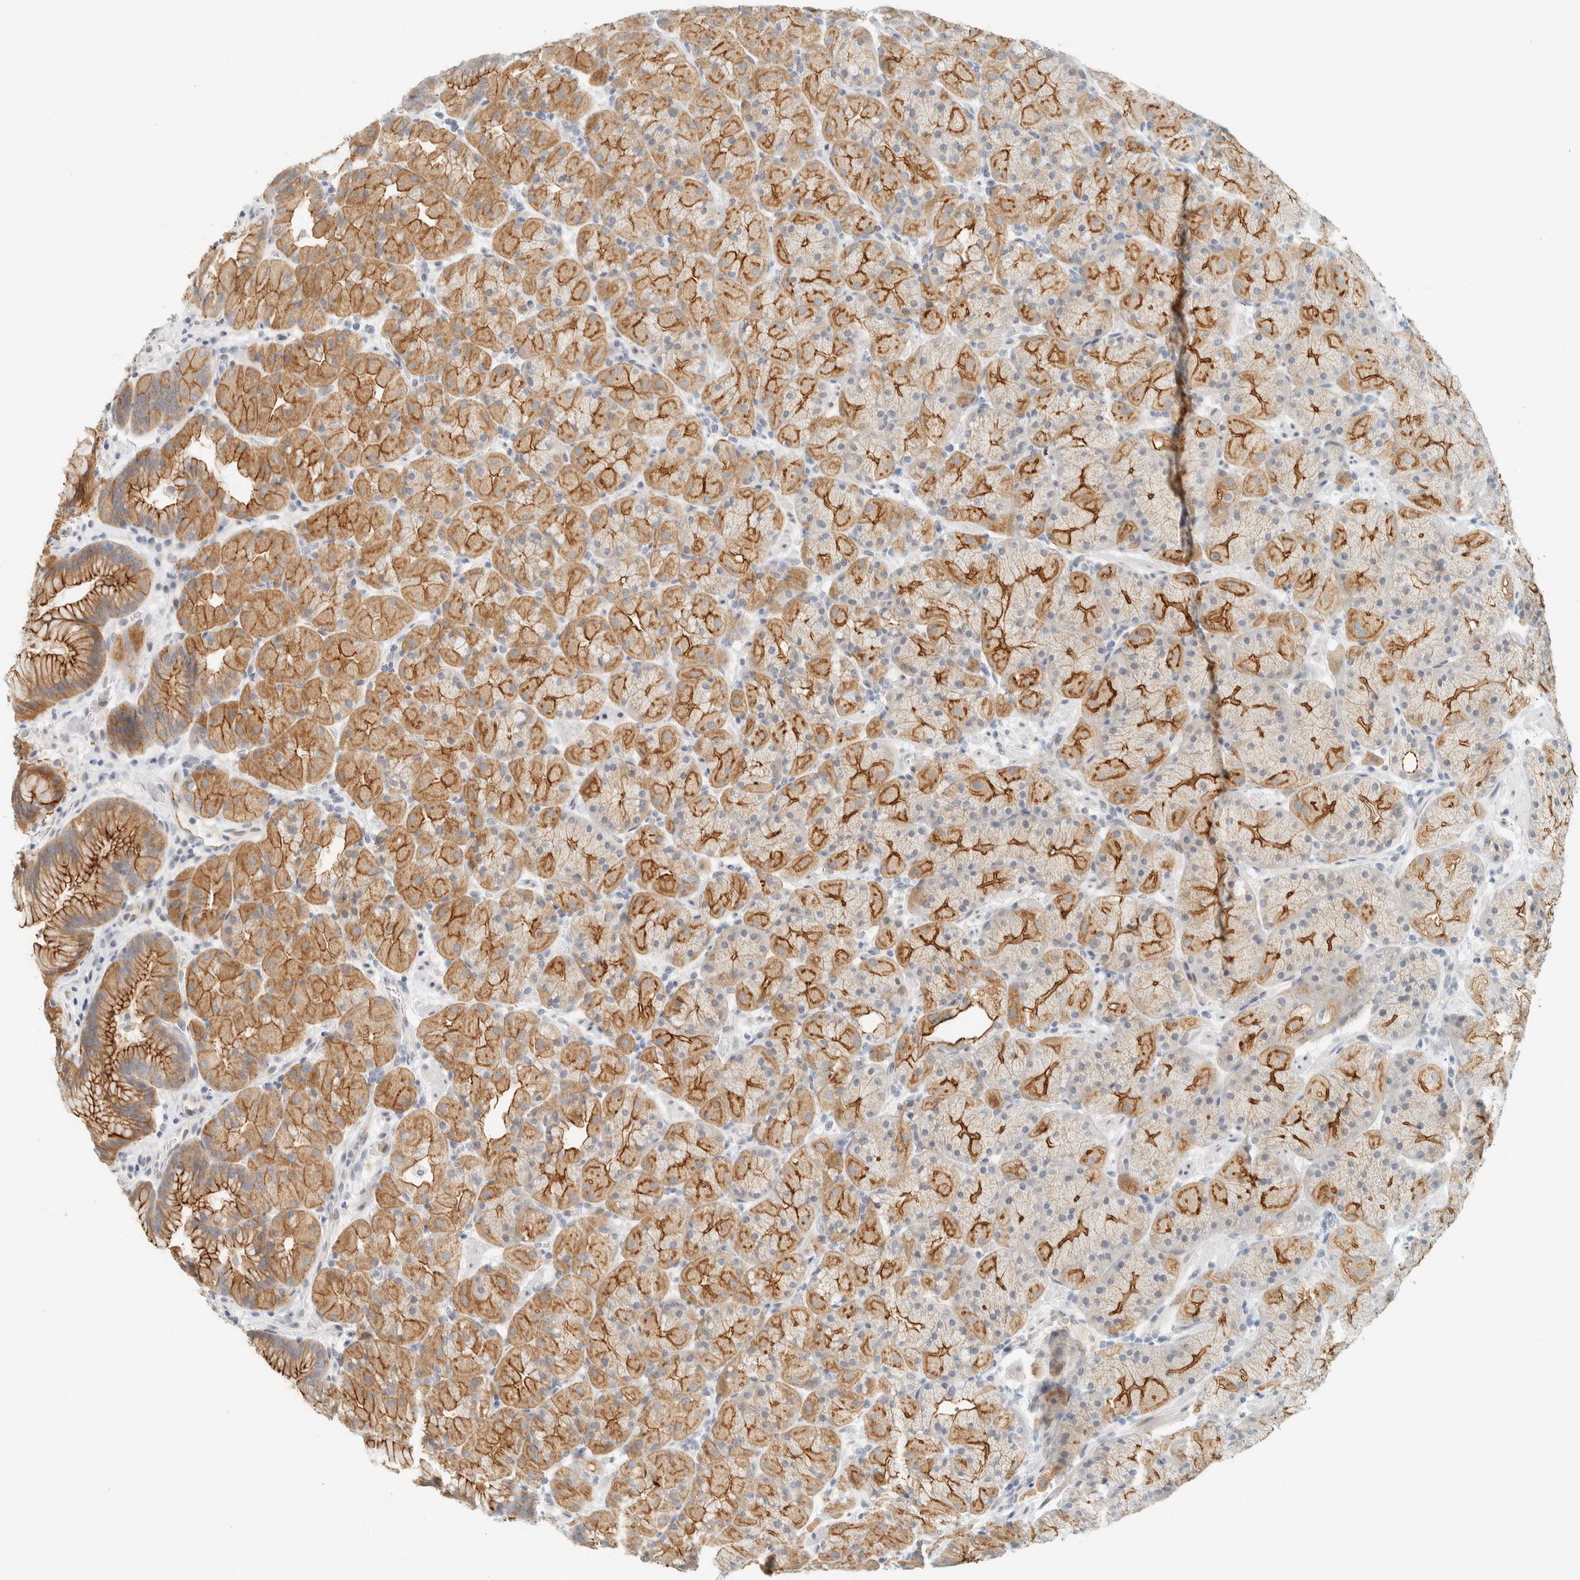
{"staining": {"intensity": "moderate", "quantity": ">75%", "location": "cytoplasmic/membranous"}, "tissue": "stomach", "cell_type": "Glandular cells", "image_type": "normal", "snomed": [{"axis": "morphology", "description": "Normal tissue, NOS"}, {"axis": "topography", "description": "Stomach, upper"}, {"axis": "topography", "description": "Stomach"}], "caption": "The image demonstrates staining of unremarkable stomach, revealing moderate cytoplasmic/membranous protein positivity (brown color) within glandular cells. Using DAB (brown) and hematoxylin (blue) stains, captured at high magnification using brightfield microscopy.", "gene": "C1QTNF12", "patient": {"sex": "male", "age": 48}}